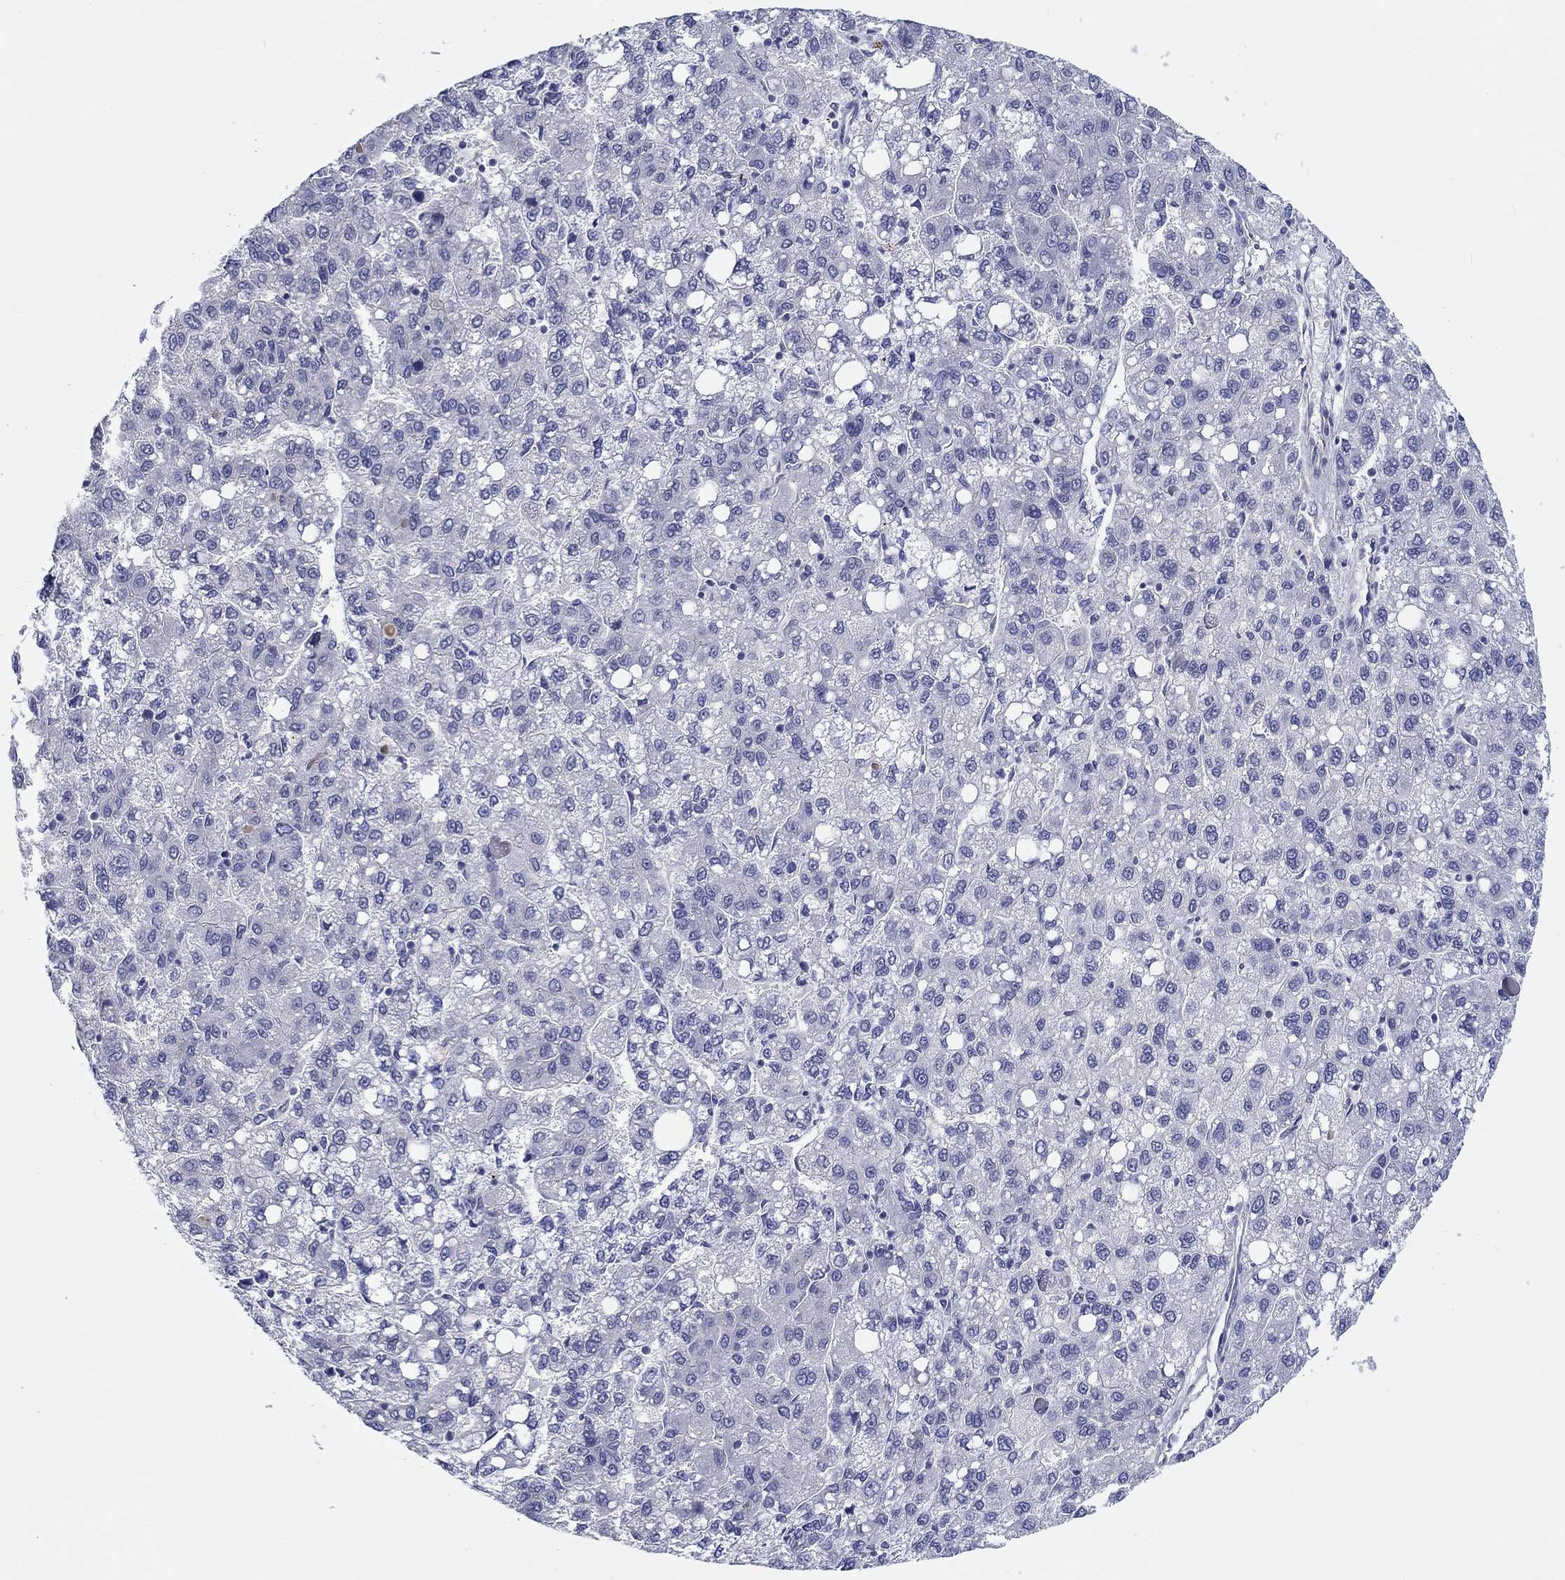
{"staining": {"intensity": "negative", "quantity": "none", "location": "none"}, "tissue": "liver cancer", "cell_type": "Tumor cells", "image_type": "cancer", "snomed": [{"axis": "morphology", "description": "Carcinoma, Hepatocellular, NOS"}, {"axis": "topography", "description": "Liver"}], "caption": "Liver hepatocellular carcinoma was stained to show a protein in brown. There is no significant staining in tumor cells.", "gene": "CRYGD", "patient": {"sex": "female", "age": 82}}